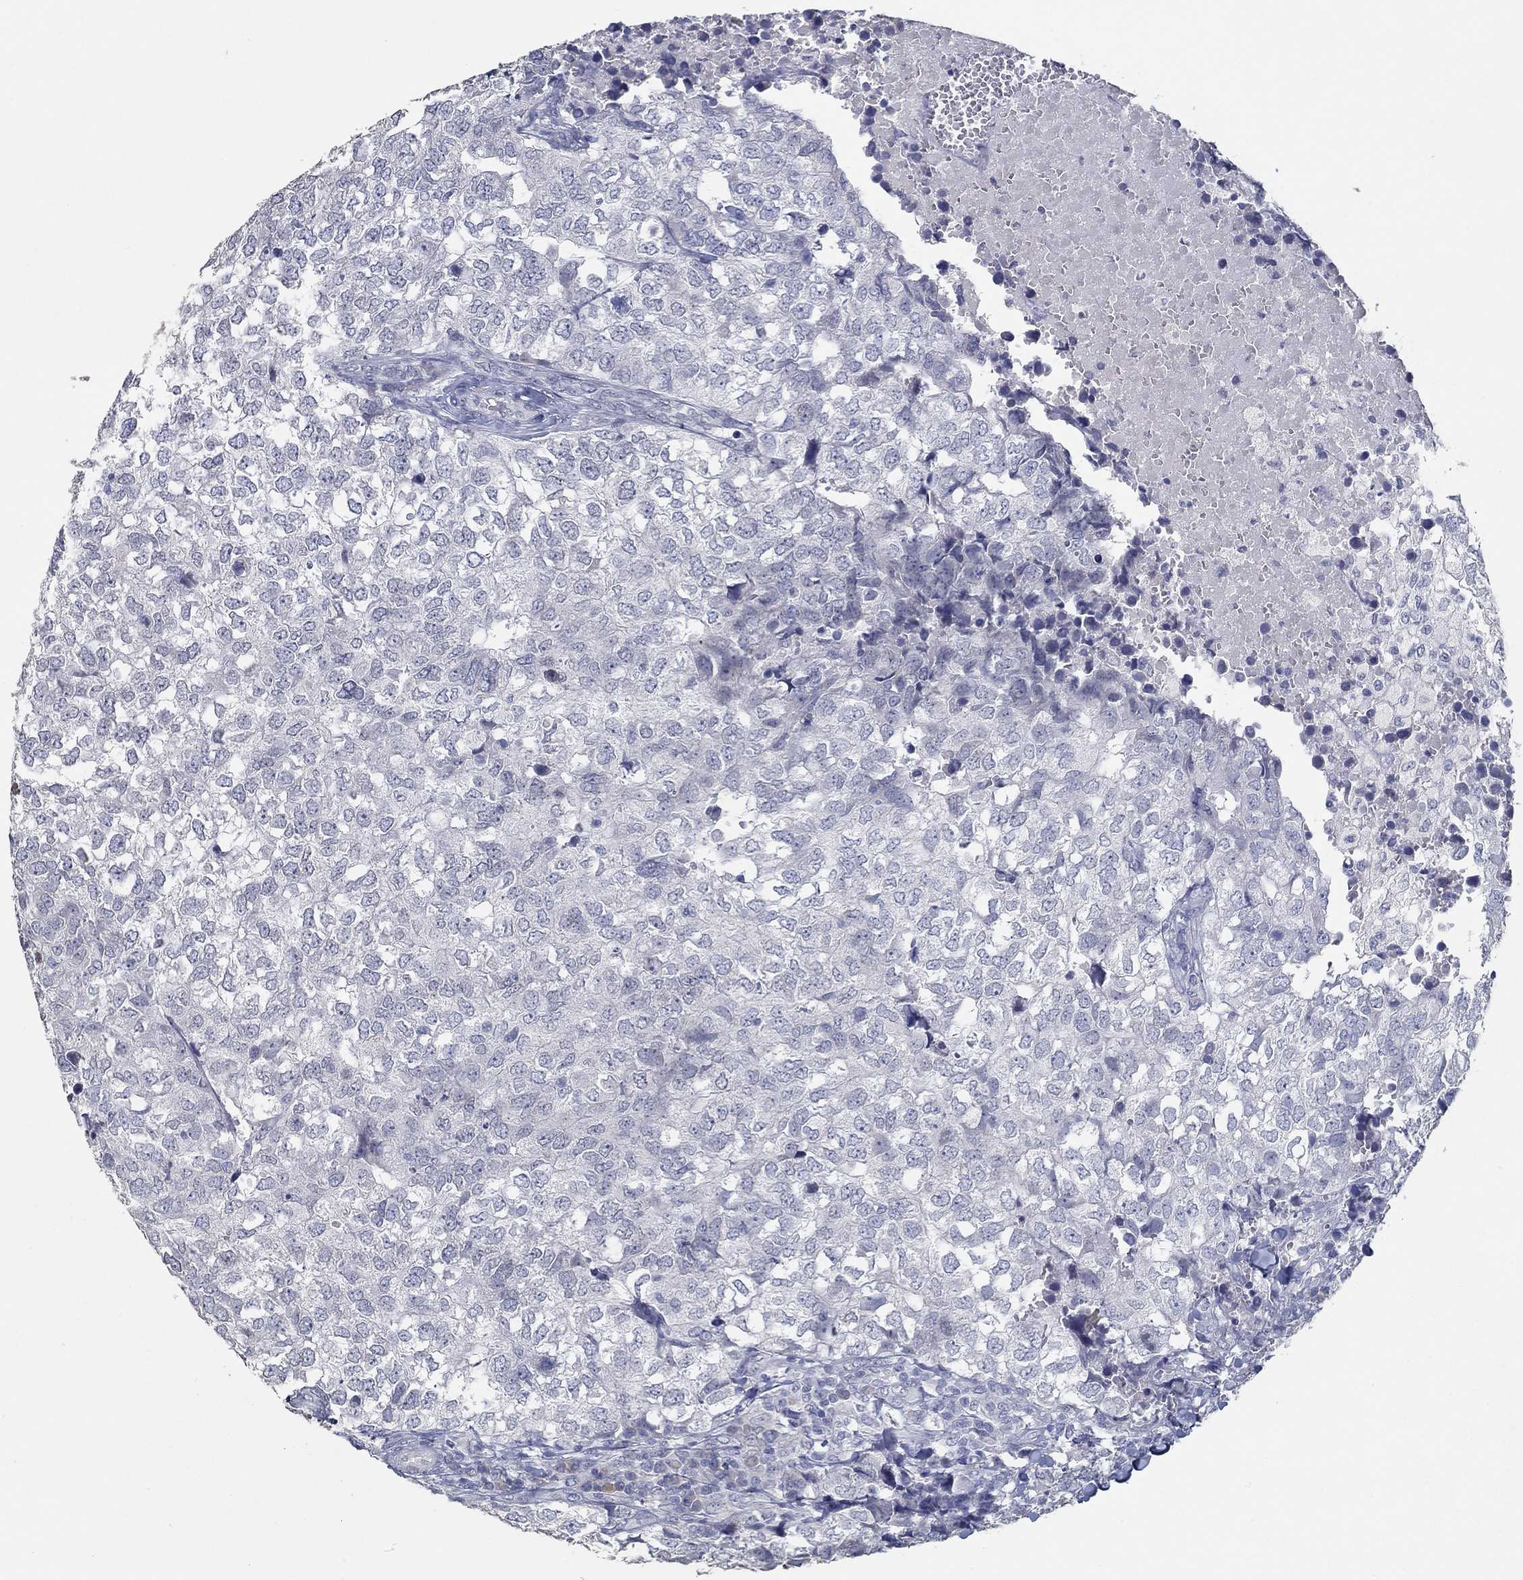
{"staining": {"intensity": "negative", "quantity": "none", "location": "none"}, "tissue": "breast cancer", "cell_type": "Tumor cells", "image_type": "cancer", "snomed": [{"axis": "morphology", "description": "Duct carcinoma"}, {"axis": "topography", "description": "Breast"}], "caption": "A histopathology image of human breast invasive ductal carcinoma is negative for staining in tumor cells. (DAB IHC with hematoxylin counter stain).", "gene": "NUP155", "patient": {"sex": "female", "age": 30}}